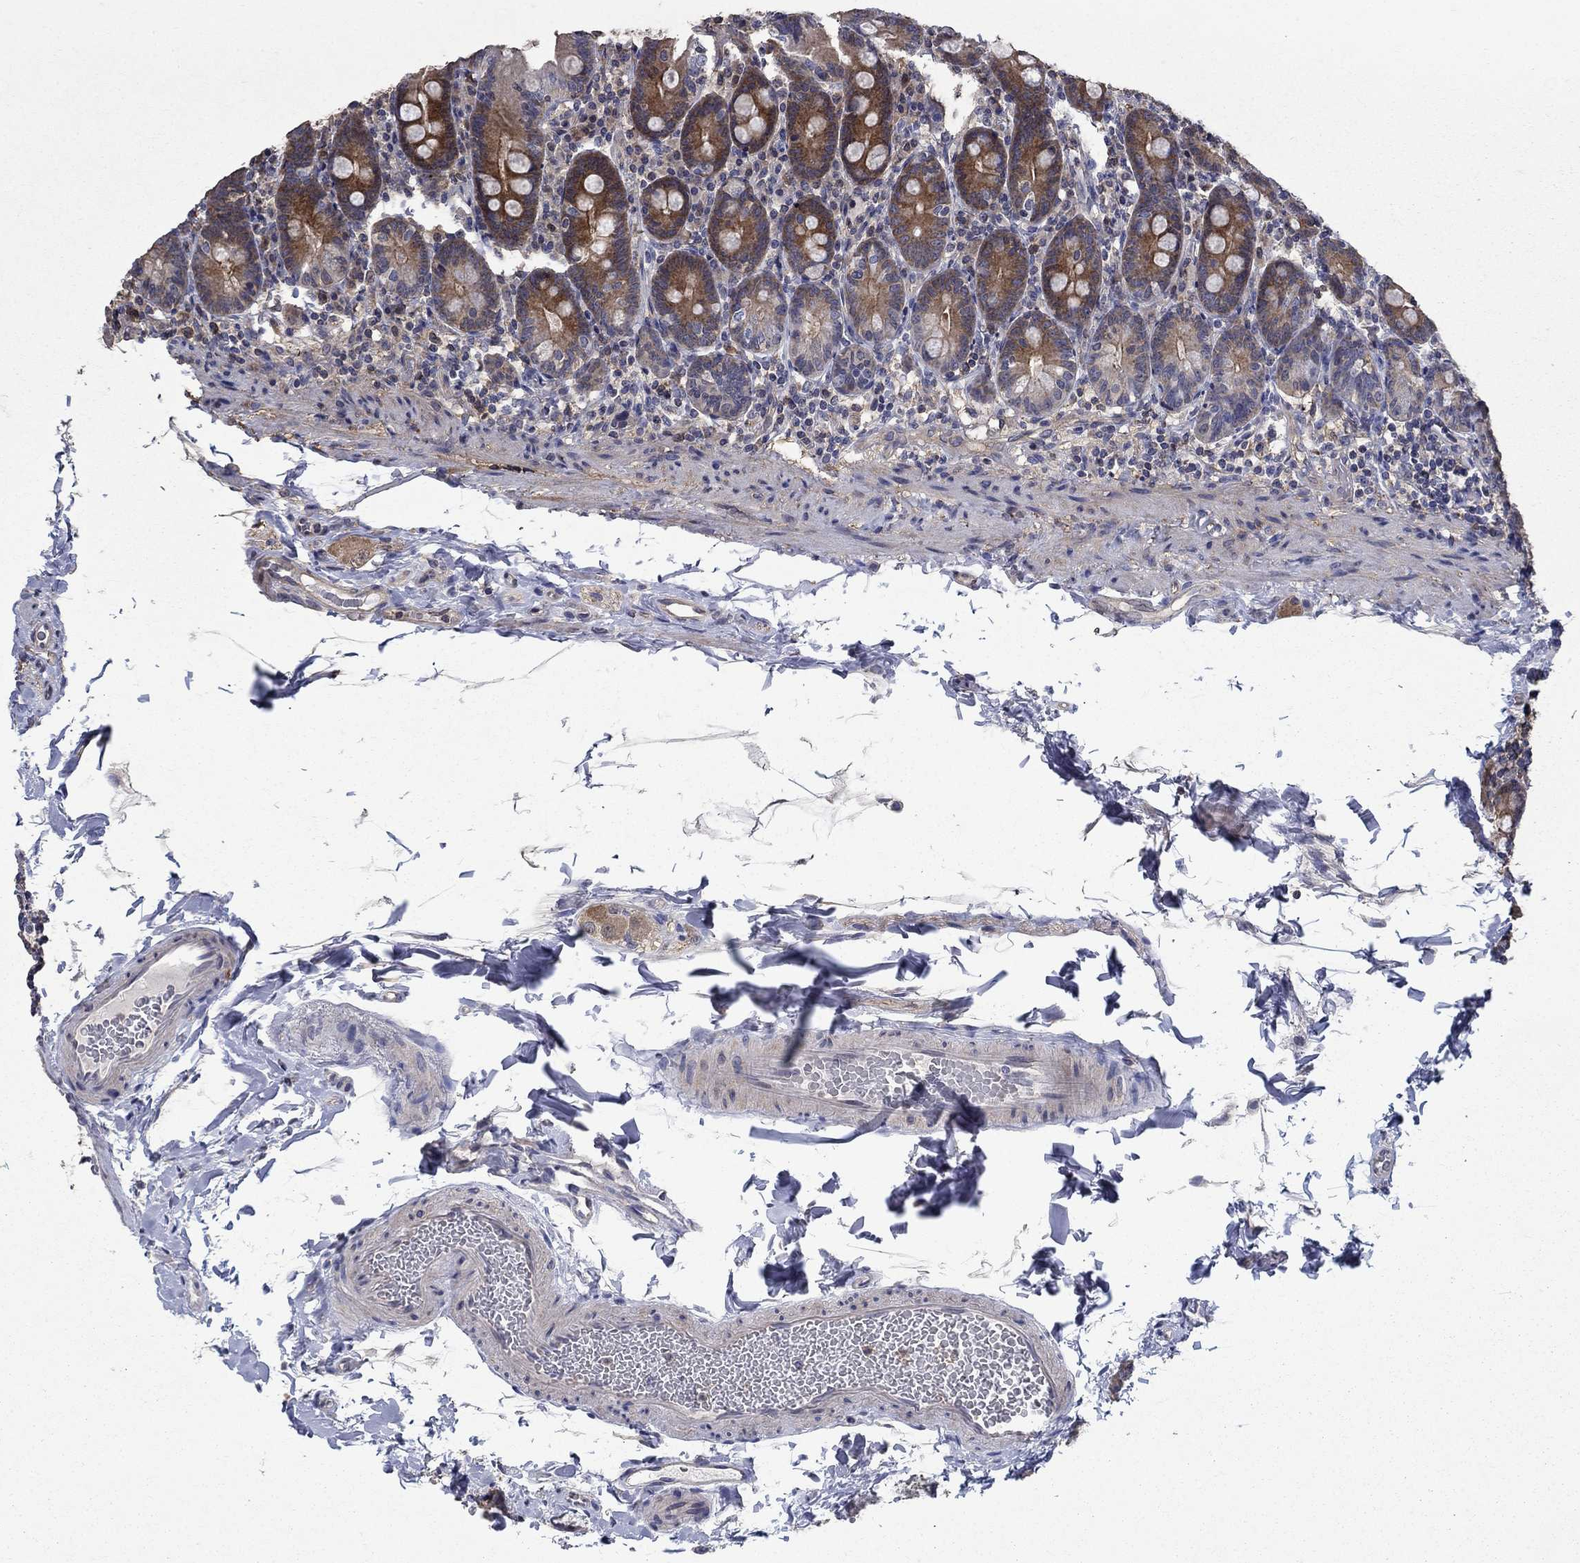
{"staining": {"intensity": "strong", "quantity": "25%-75%", "location": "cytoplasmic/membranous"}, "tissue": "duodenum", "cell_type": "Glandular cells", "image_type": "normal", "snomed": [{"axis": "morphology", "description": "Normal tissue, NOS"}, {"axis": "topography", "description": "Duodenum"}], "caption": "Immunohistochemistry photomicrograph of benign duodenum: duodenum stained using immunohistochemistry (IHC) displays high levels of strong protein expression localized specifically in the cytoplasmic/membranous of glandular cells, appearing as a cytoplasmic/membranous brown color.", "gene": "DVL1", "patient": {"sex": "female", "age": 67}}